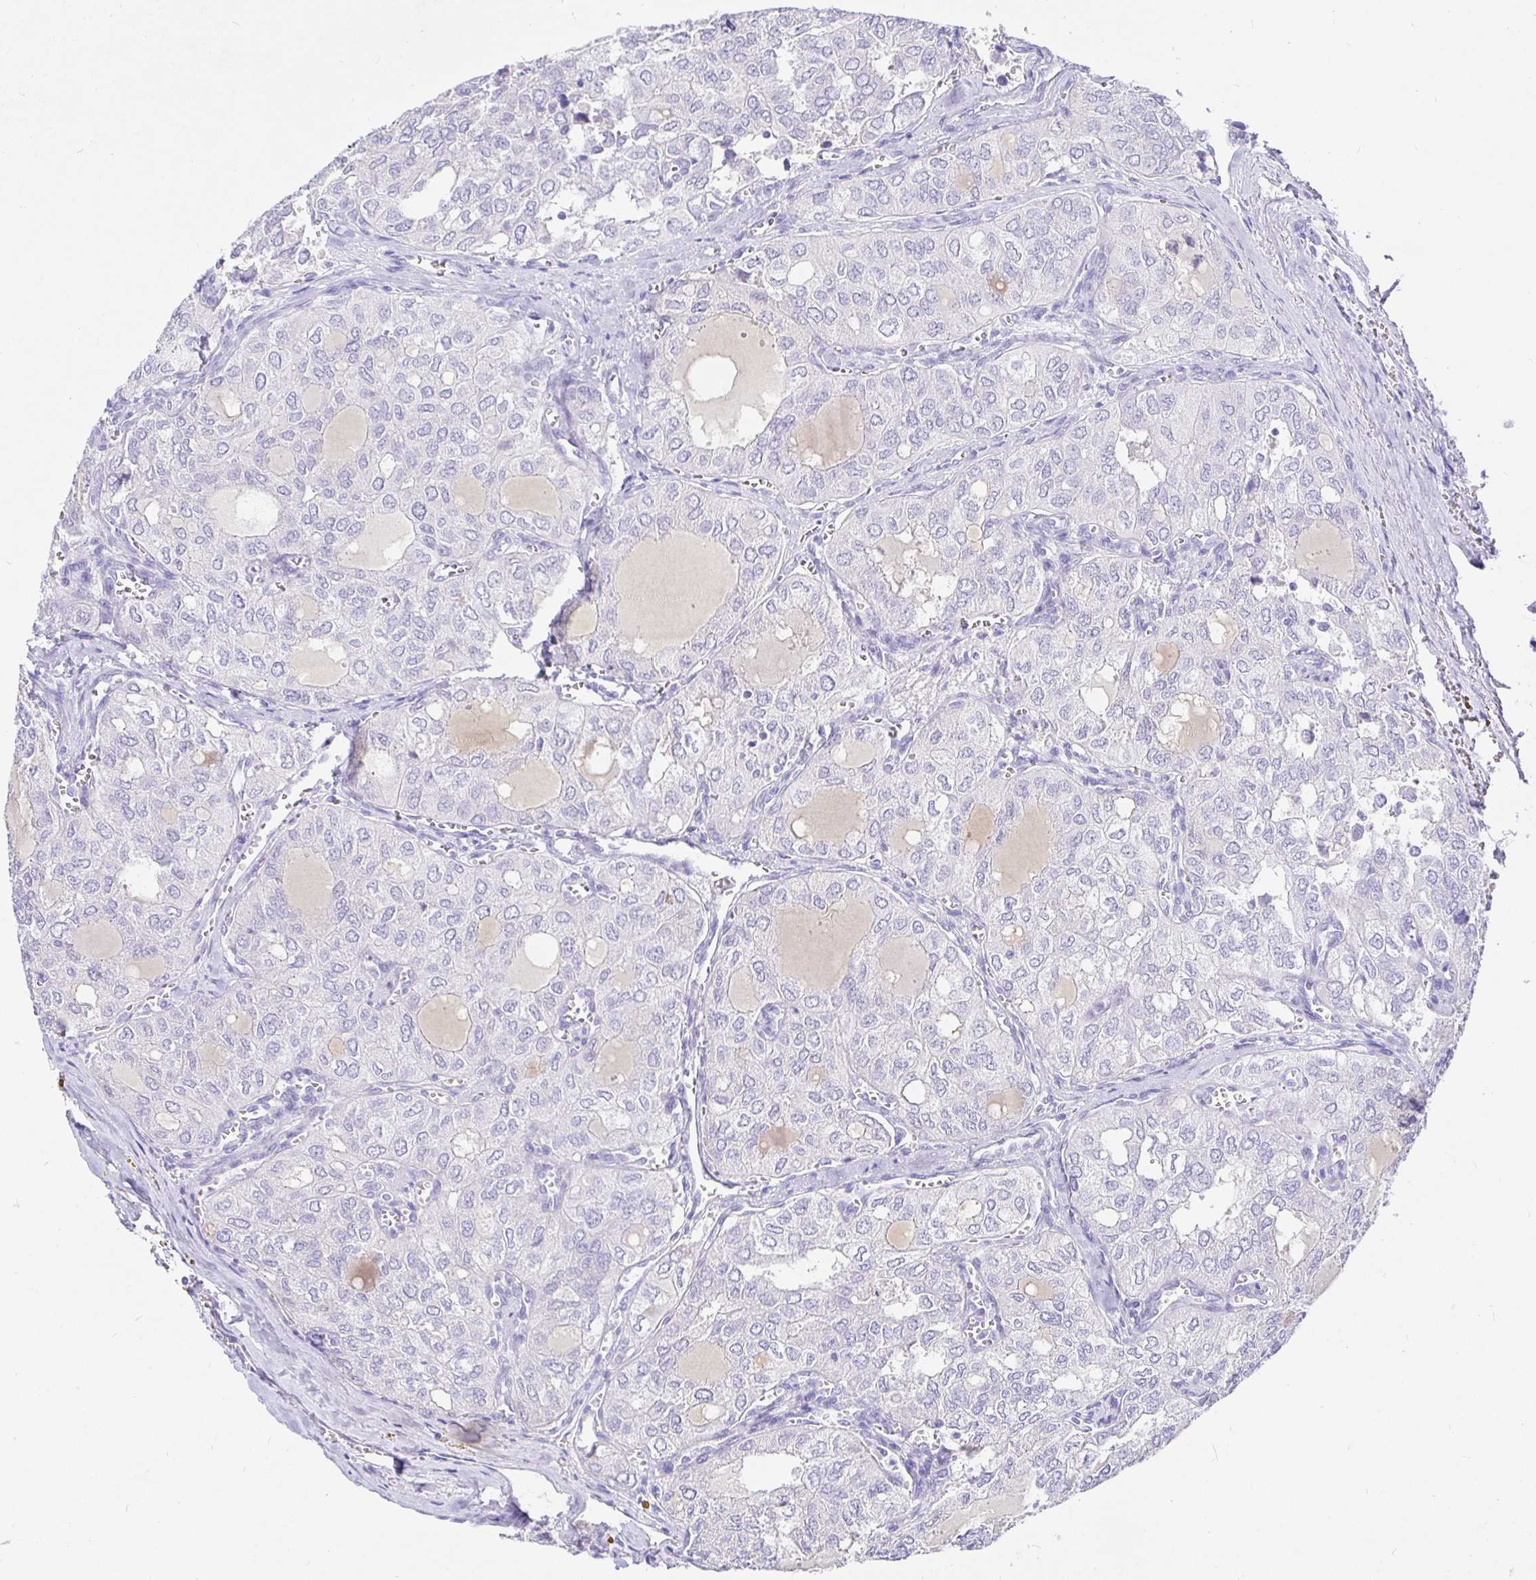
{"staining": {"intensity": "negative", "quantity": "none", "location": "none"}, "tissue": "thyroid cancer", "cell_type": "Tumor cells", "image_type": "cancer", "snomed": [{"axis": "morphology", "description": "Follicular adenoma carcinoma, NOS"}, {"axis": "topography", "description": "Thyroid gland"}], "caption": "Thyroid cancer was stained to show a protein in brown. There is no significant positivity in tumor cells.", "gene": "TPTE", "patient": {"sex": "male", "age": 75}}